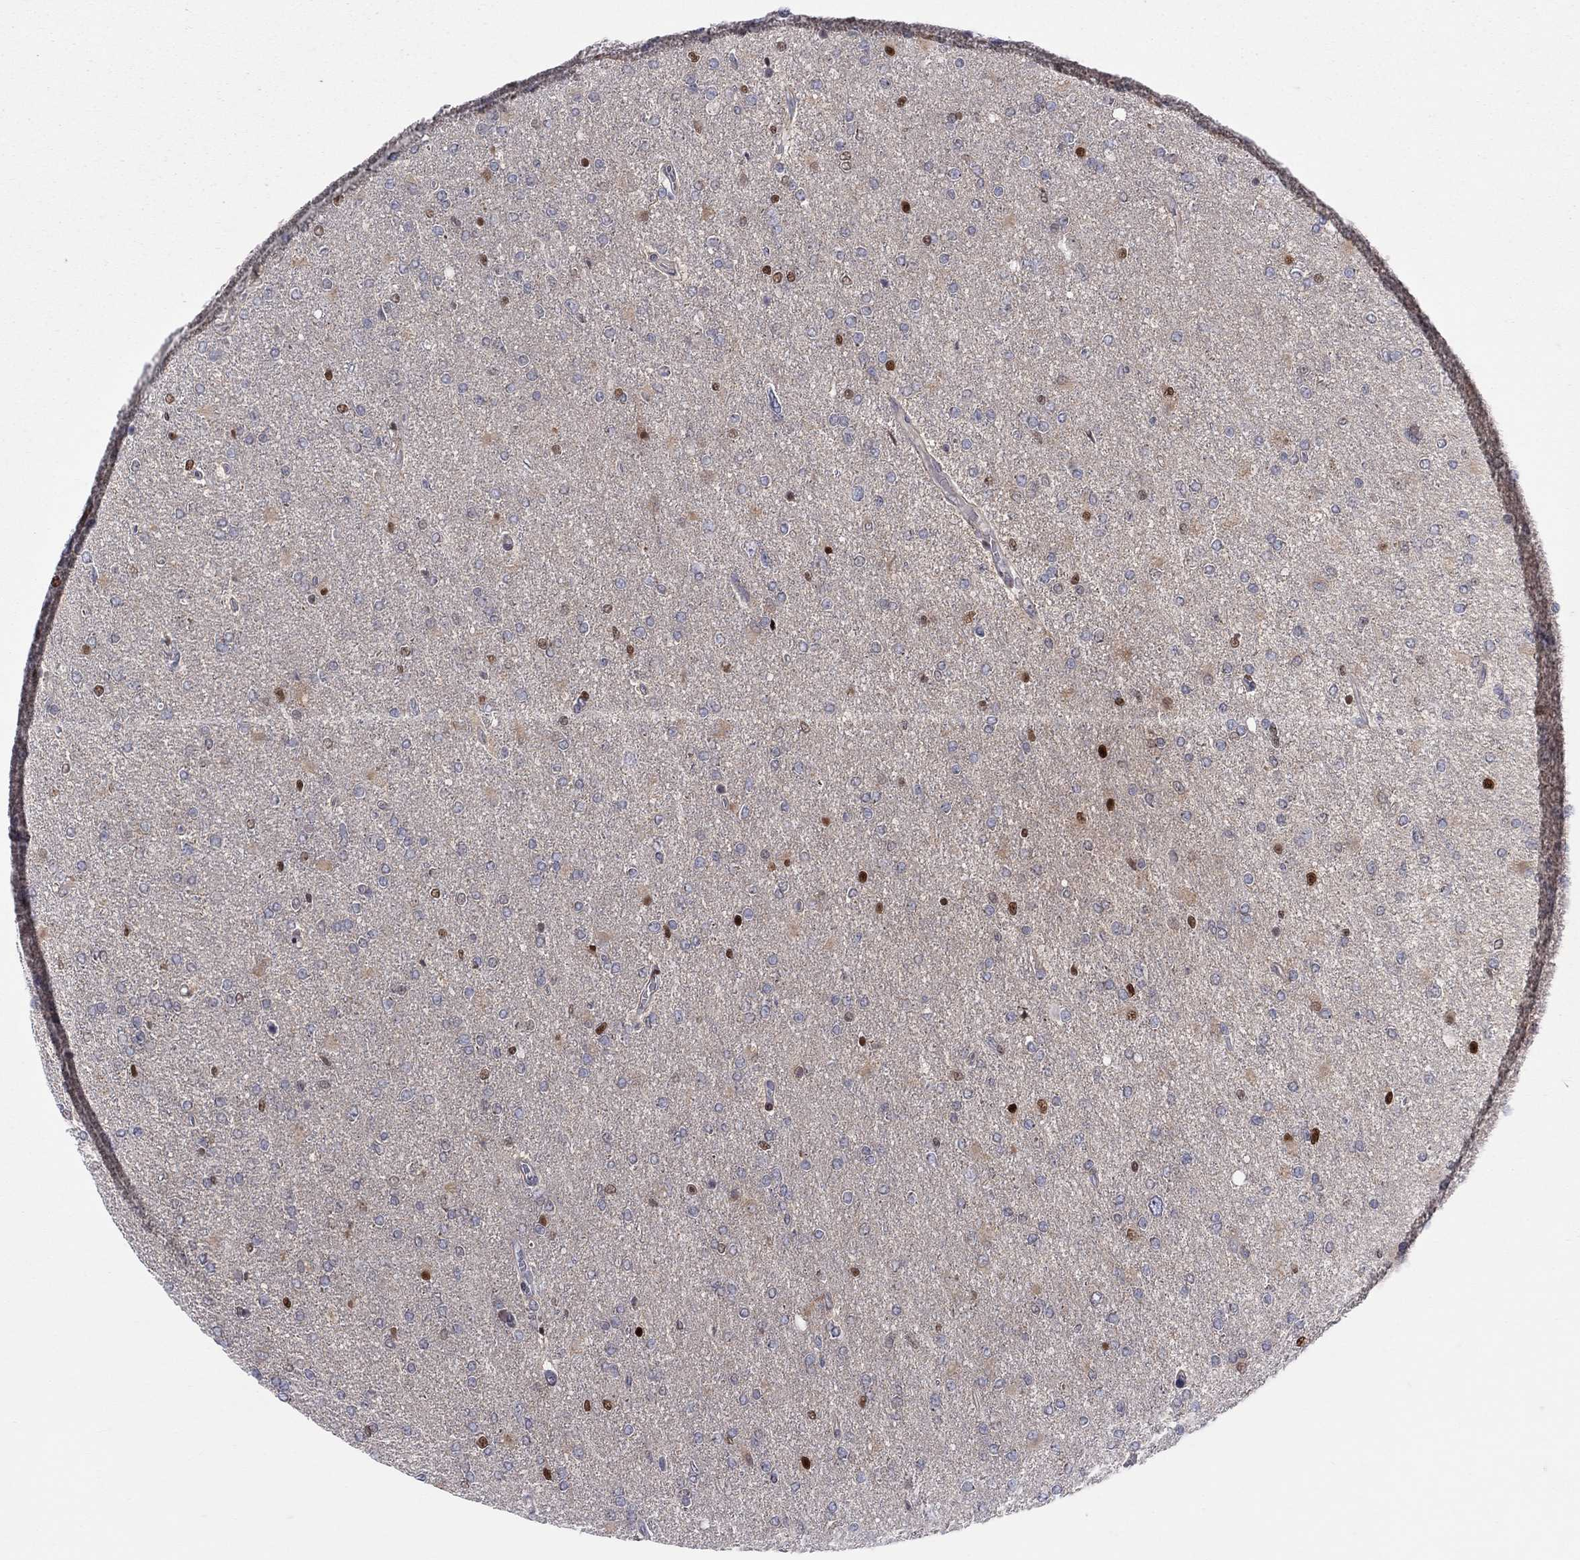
{"staining": {"intensity": "strong", "quantity": "<25%", "location": "nuclear"}, "tissue": "glioma", "cell_type": "Tumor cells", "image_type": "cancer", "snomed": [{"axis": "morphology", "description": "Glioma, malignant, High grade"}, {"axis": "topography", "description": "Cerebral cortex"}], "caption": "An image of glioma stained for a protein shows strong nuclear brown staining in tumor cells.", "gene": "ZNHIT3", "patient": {"sex": "male", "age": 70}}